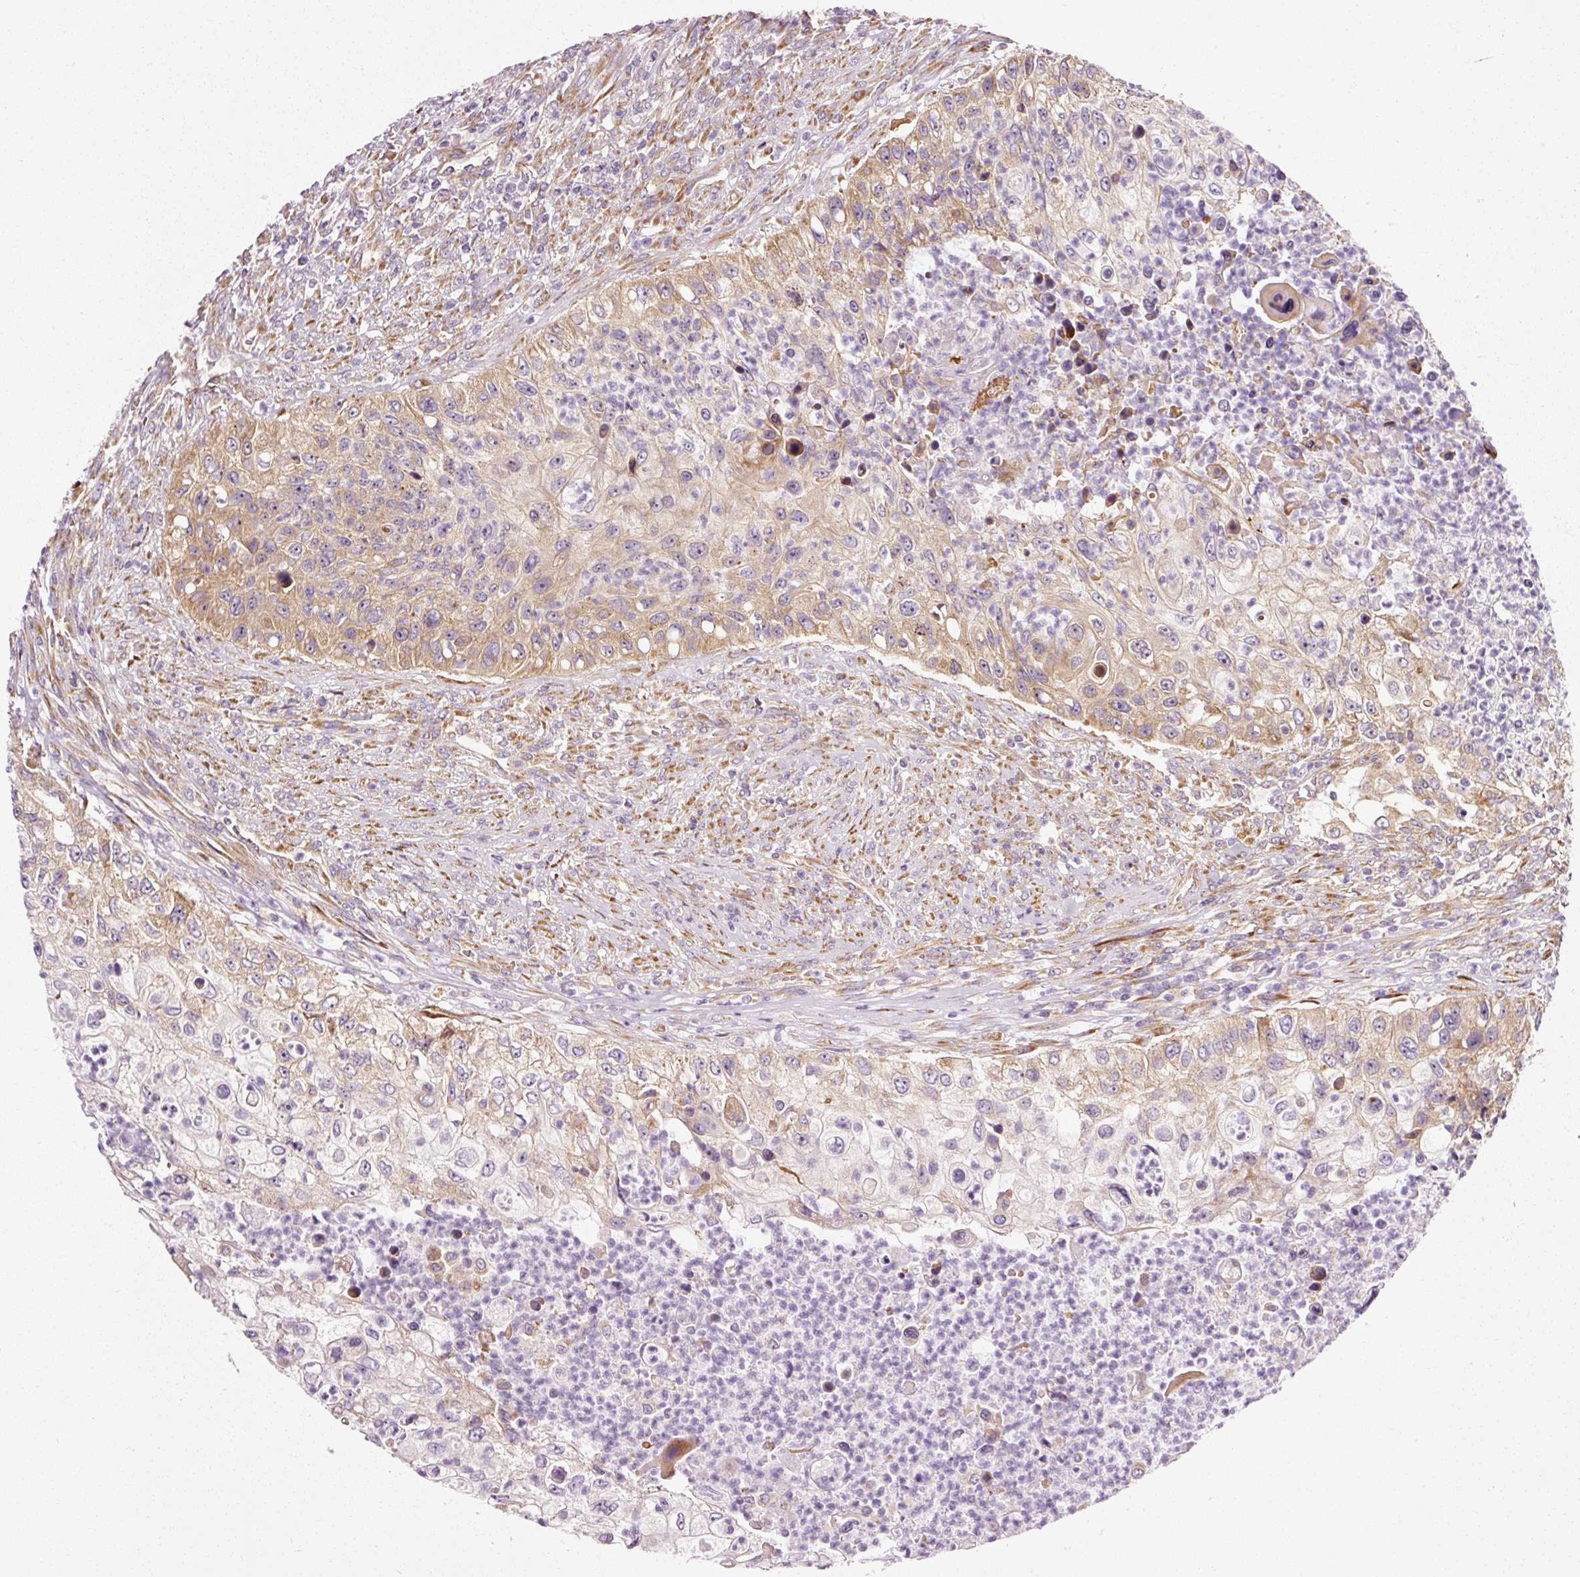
{"staining": {"intensity": "moderate", "quantity": "25%-75%", "location": "cytoplasmic/membranous"}, "tissue": "urothelial cancer", "cell_type": "Tumor cells", "image_type": "cancer", "snomed": [{"axis": "morphology", "description": "Urothelial carcinoma, High grade"}, {"axis": "topography", "description": "Urinary bladder"}], "caption": "There is medium levels of moderate cytoplasmic/membranous staining in tumor cells of urothelial cancer, as demonstrated by immunohistochemical staining (brown color).", "gene": "RPL10A", "patient": {"sex": "female", "age": 60}}